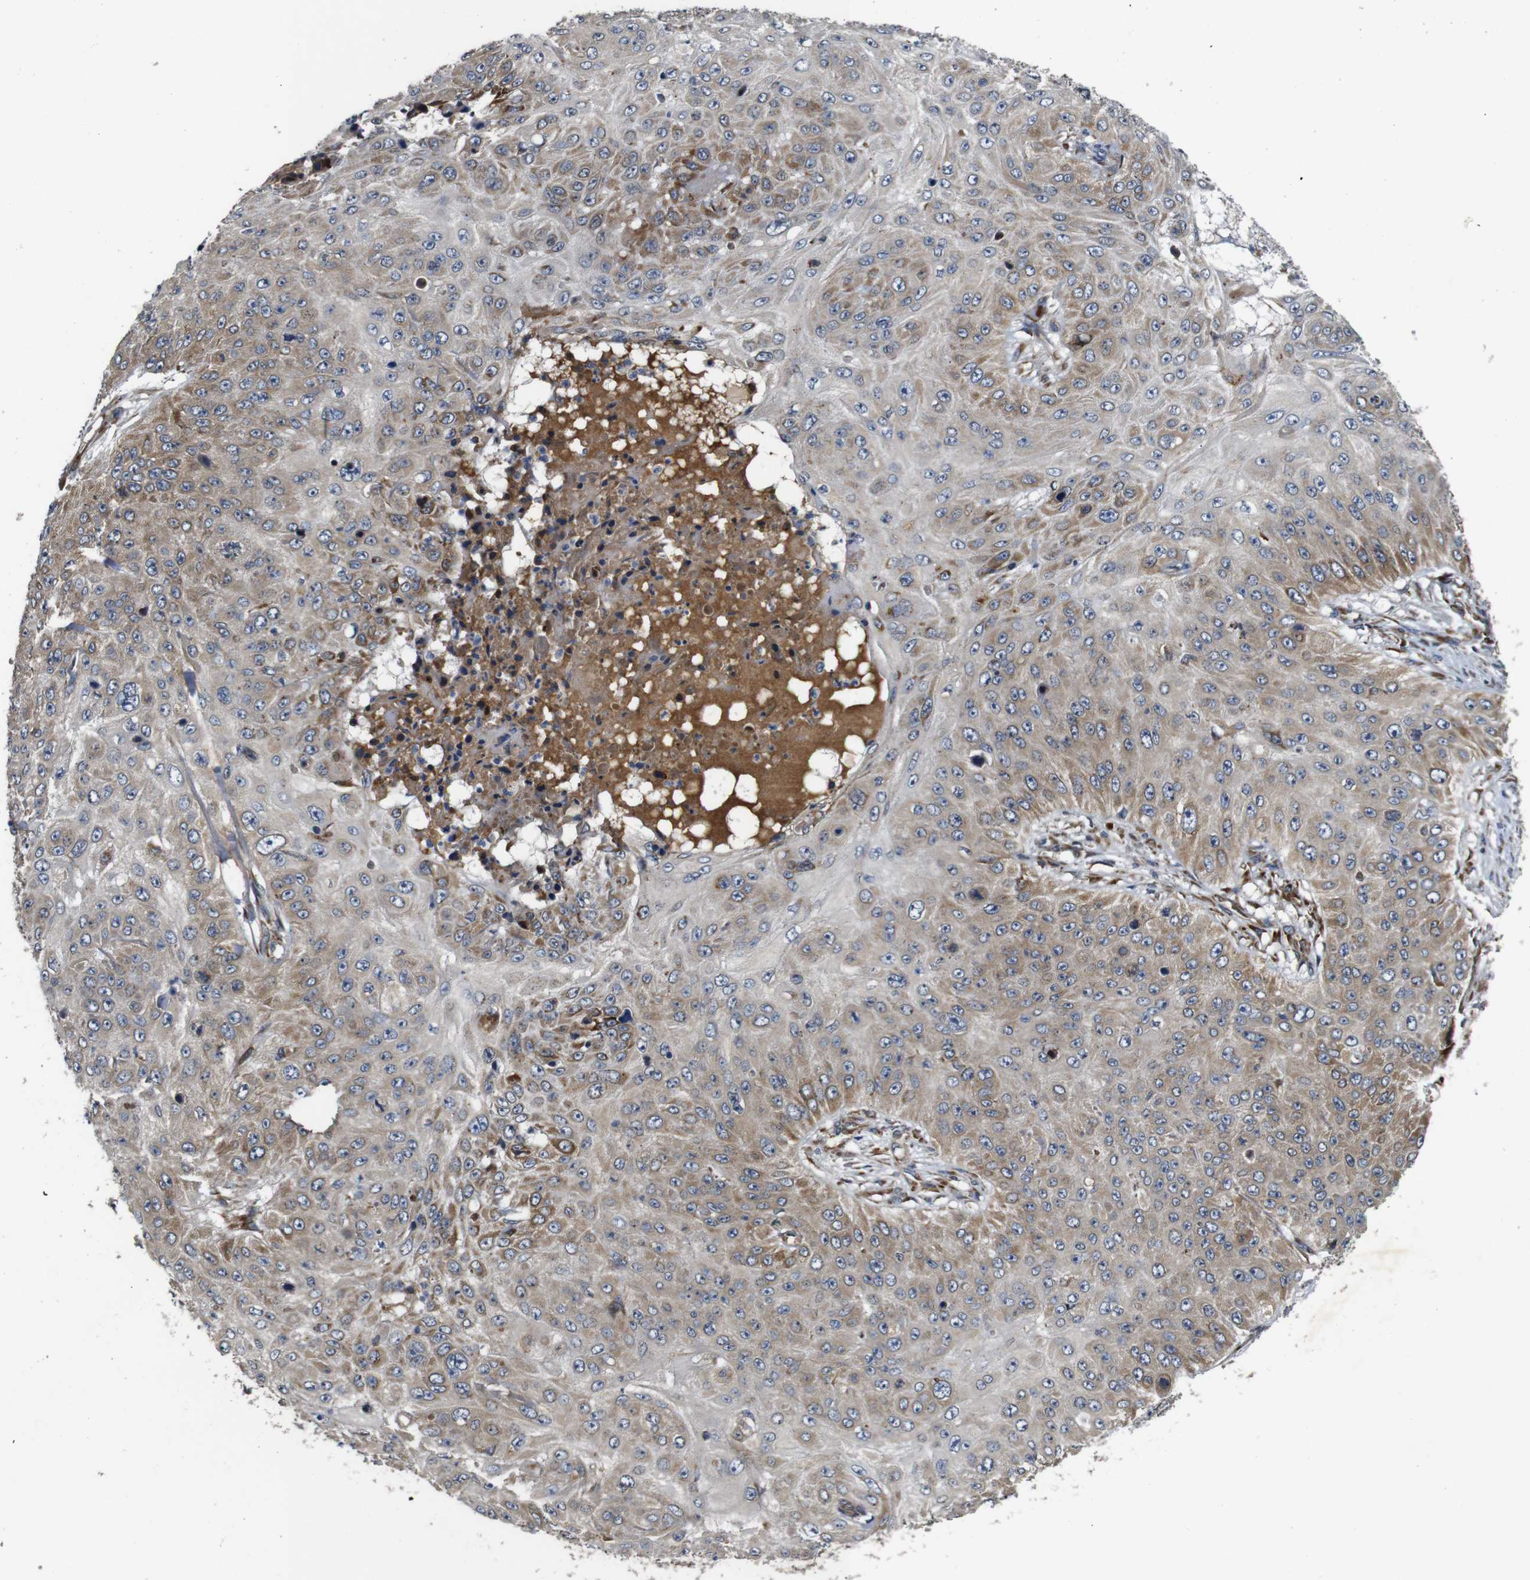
{"staining": {"intensity": "moderate", "quantity": ">75%", "location": "cytoplasmic/membranous"}, "tissue": "skin cancer", "cell_type": "Tumor cells", "image_type": "cancer", "snomed": [{"axis": "morphology", "description": "Squamous cell carcinoma, NOS"}, {"axis": "topography", "description": "Skin"}], "caption": "A brown stain shows moderate cytoplasmic/membranous positivity of a protein in squamous cell carcinoma (skin) tumor cells.", "gene": "UBE2G2", "patient": {"sex": "female", "age": 80}}